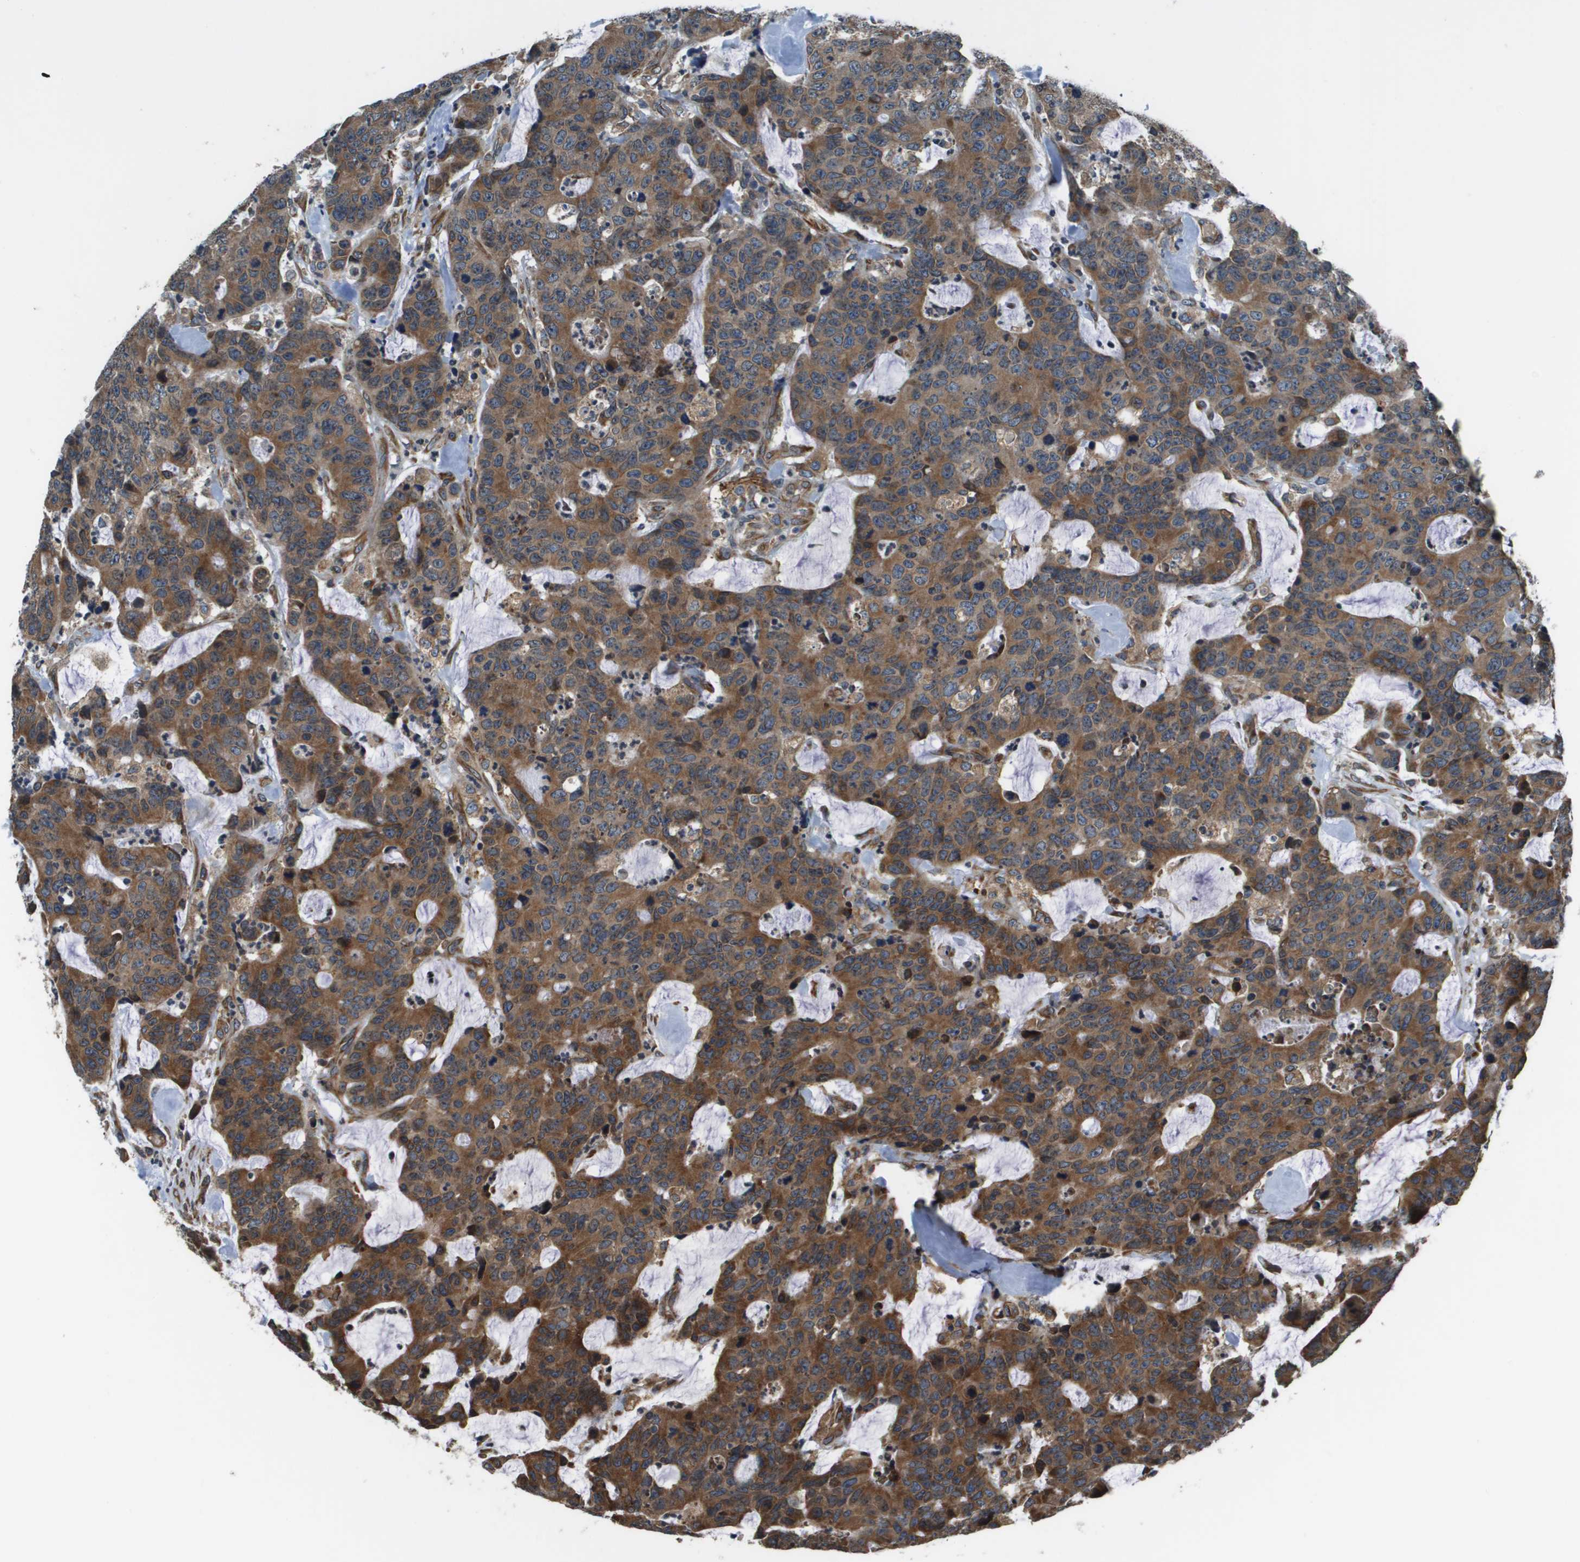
{"staining": {"intensity": "strong", "quantity": ">75%", "location": "cytoplasmic/membranous"}, "tissue": "colorectal cancer", "cell_type": "Tumor cells", "image_type": "cancer", "snomed": [{"axis": "morphology", "description": "Adenocarcinoma, NOS"}, {"axis": "topography", "description": "Colon"}], "caption": "DAB immunohistochemical staining of adenocarcinoma (colorectal) exhibits strong cytoplasmic/membranous protein positivity in approximately >75% of tumor cells.", "gene": "SEC62", "patient": {"sex": "female", "age": 86}}